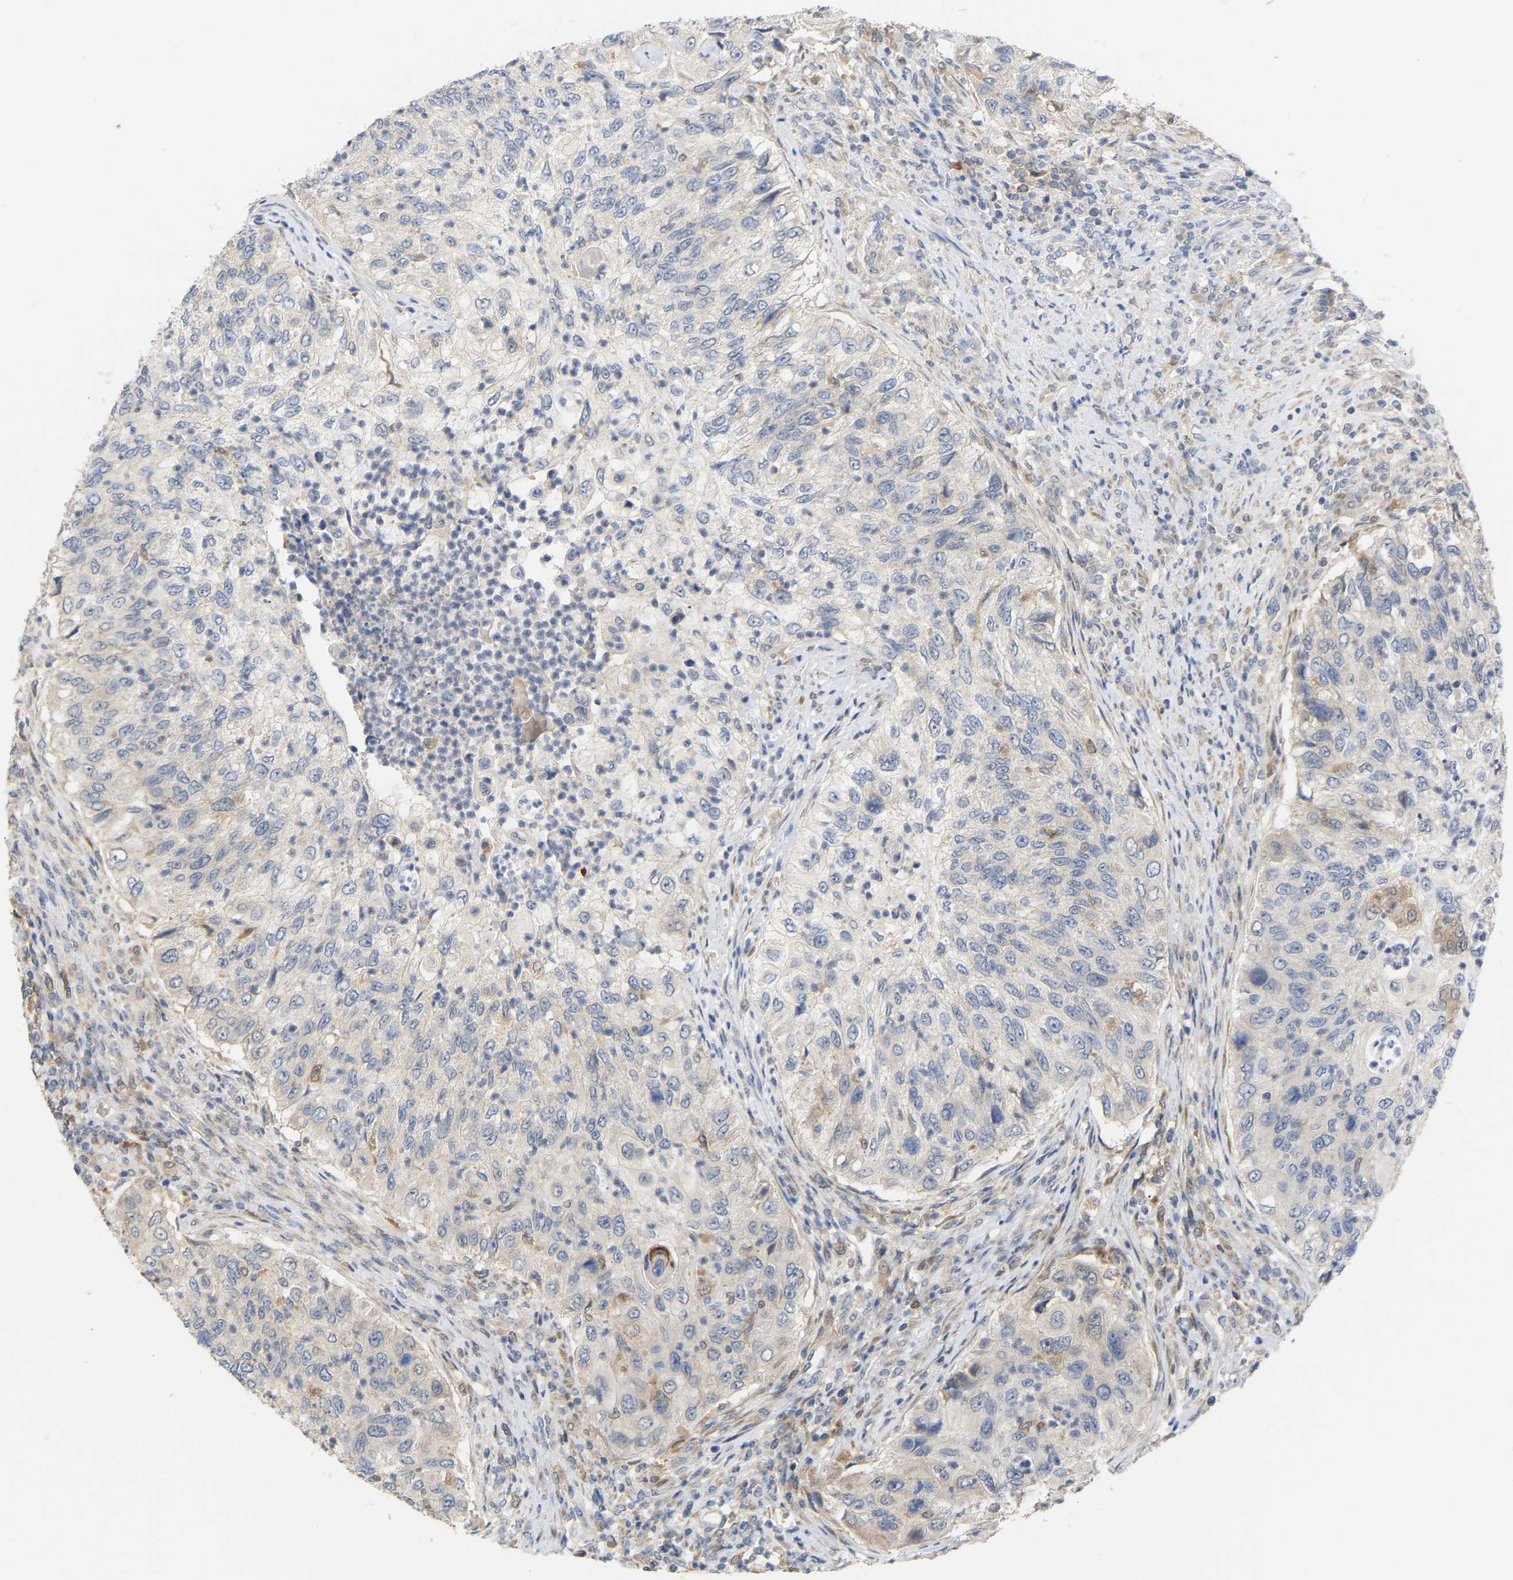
{"staining": {"intensity": "negative", "quantity": "none", "location": "none"}, "tissue": "urothelial cancer", "cell_type": "Tumor cells", "image_type": "cancer", "snomed": [{"axis": "morphology", "description": "Urothelial carcinoma, High grade"}, {"axis": "topography", "description": "Urinary bladder"}], "caption": "DAB immunohistochemical staining of urothelial cancer exhibits no significant expression in tumor cells.", "gene": "TPMT", "patient": {"sex": "female", "age": 60}}